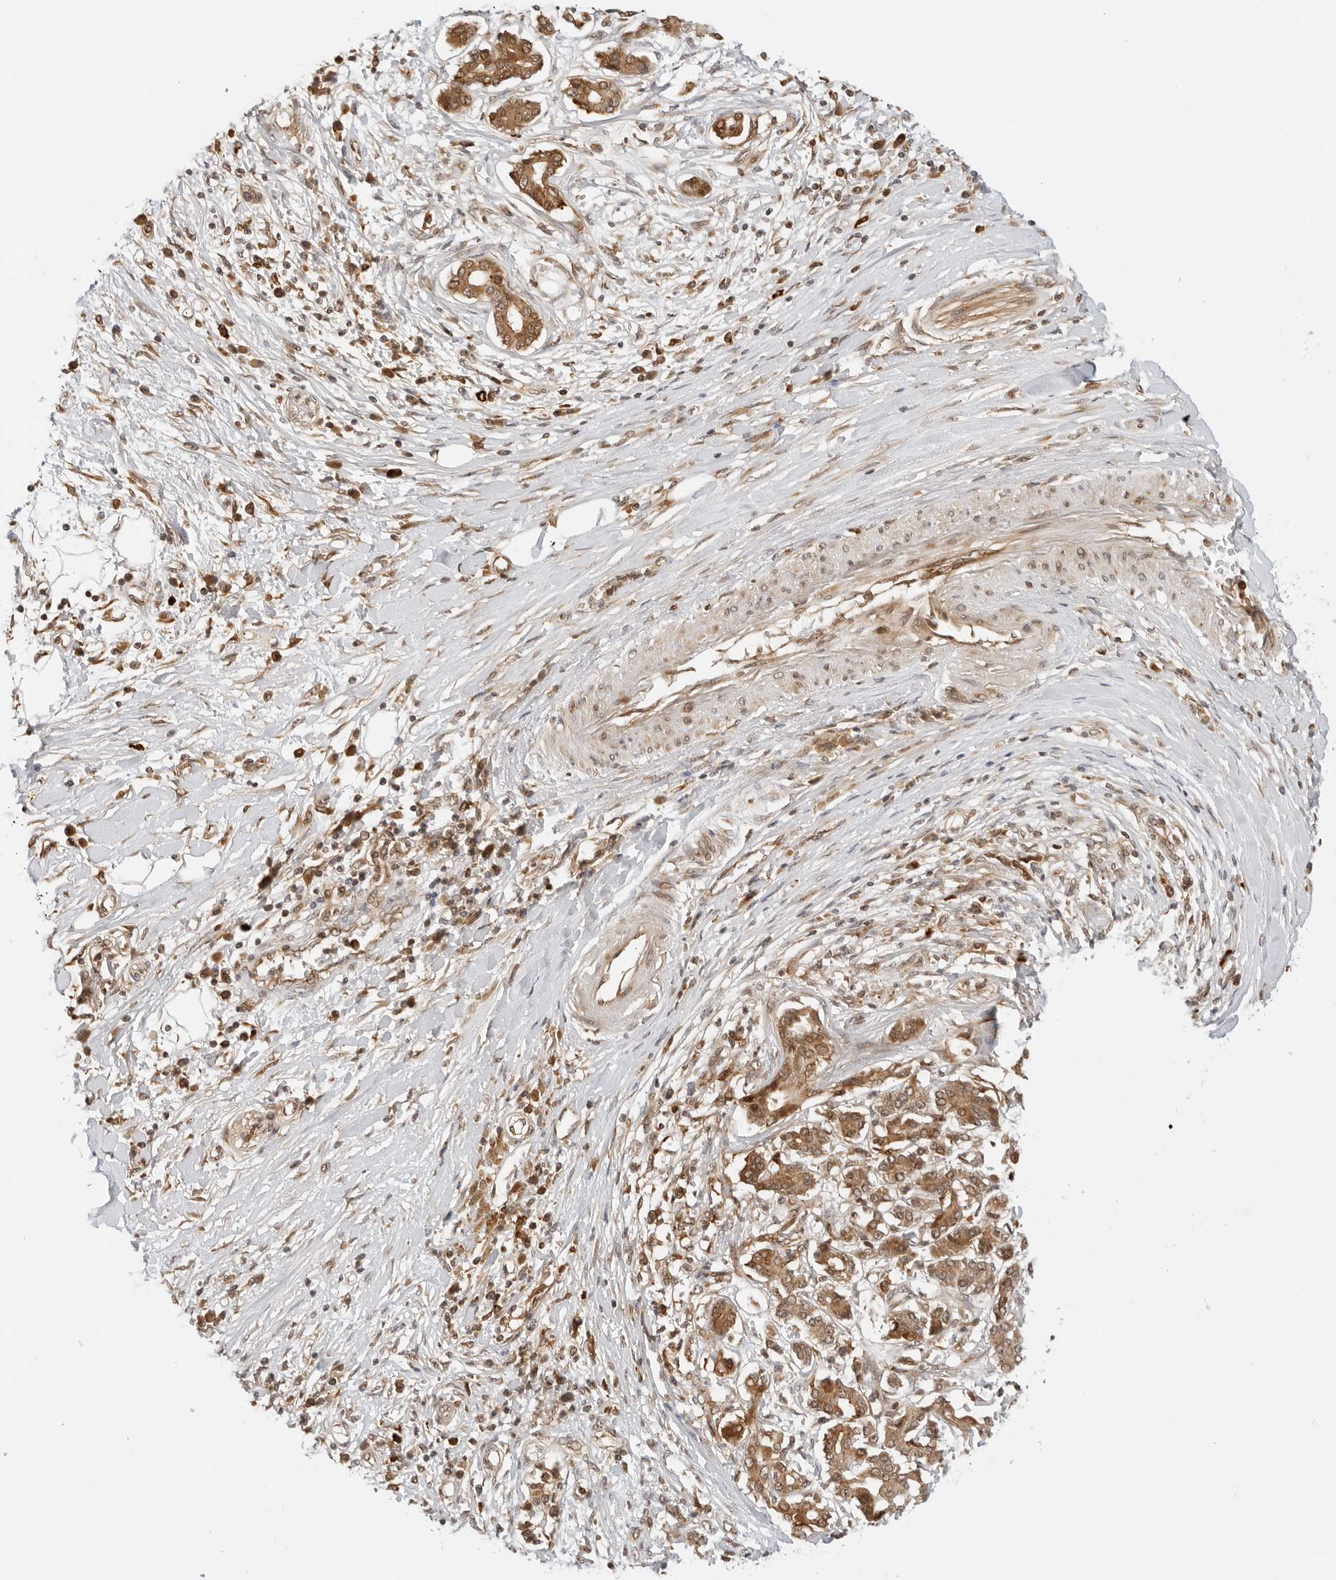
{"staining": {"intensity": "moderate", "quantity": ">75%", "location": "cytoplasmic/membranous"}, "tissue": "pancreatic cancer", "cell_type": "Tumor cells", "image_type": "cancer", "snomed": [{"axis": "morphology", "description": "Adenocarcinoma, NOS"}, {"axis": "topography", "description": "Pancreas"}], "caption": "High-magnification brightfield microscopy of pancreatic adenocarcinoma stained with DAB (brown) and counterstained with hematoxylin (blue). tumor cells exhibit moderate cytoplasmic/membranous expression is seen in approximately>75% of cells. The protein of interest is shown in brown color, while the nuclei are stained blue.", "gene": "RC3H1", "patient": {"sex": "female", "age": 56}}